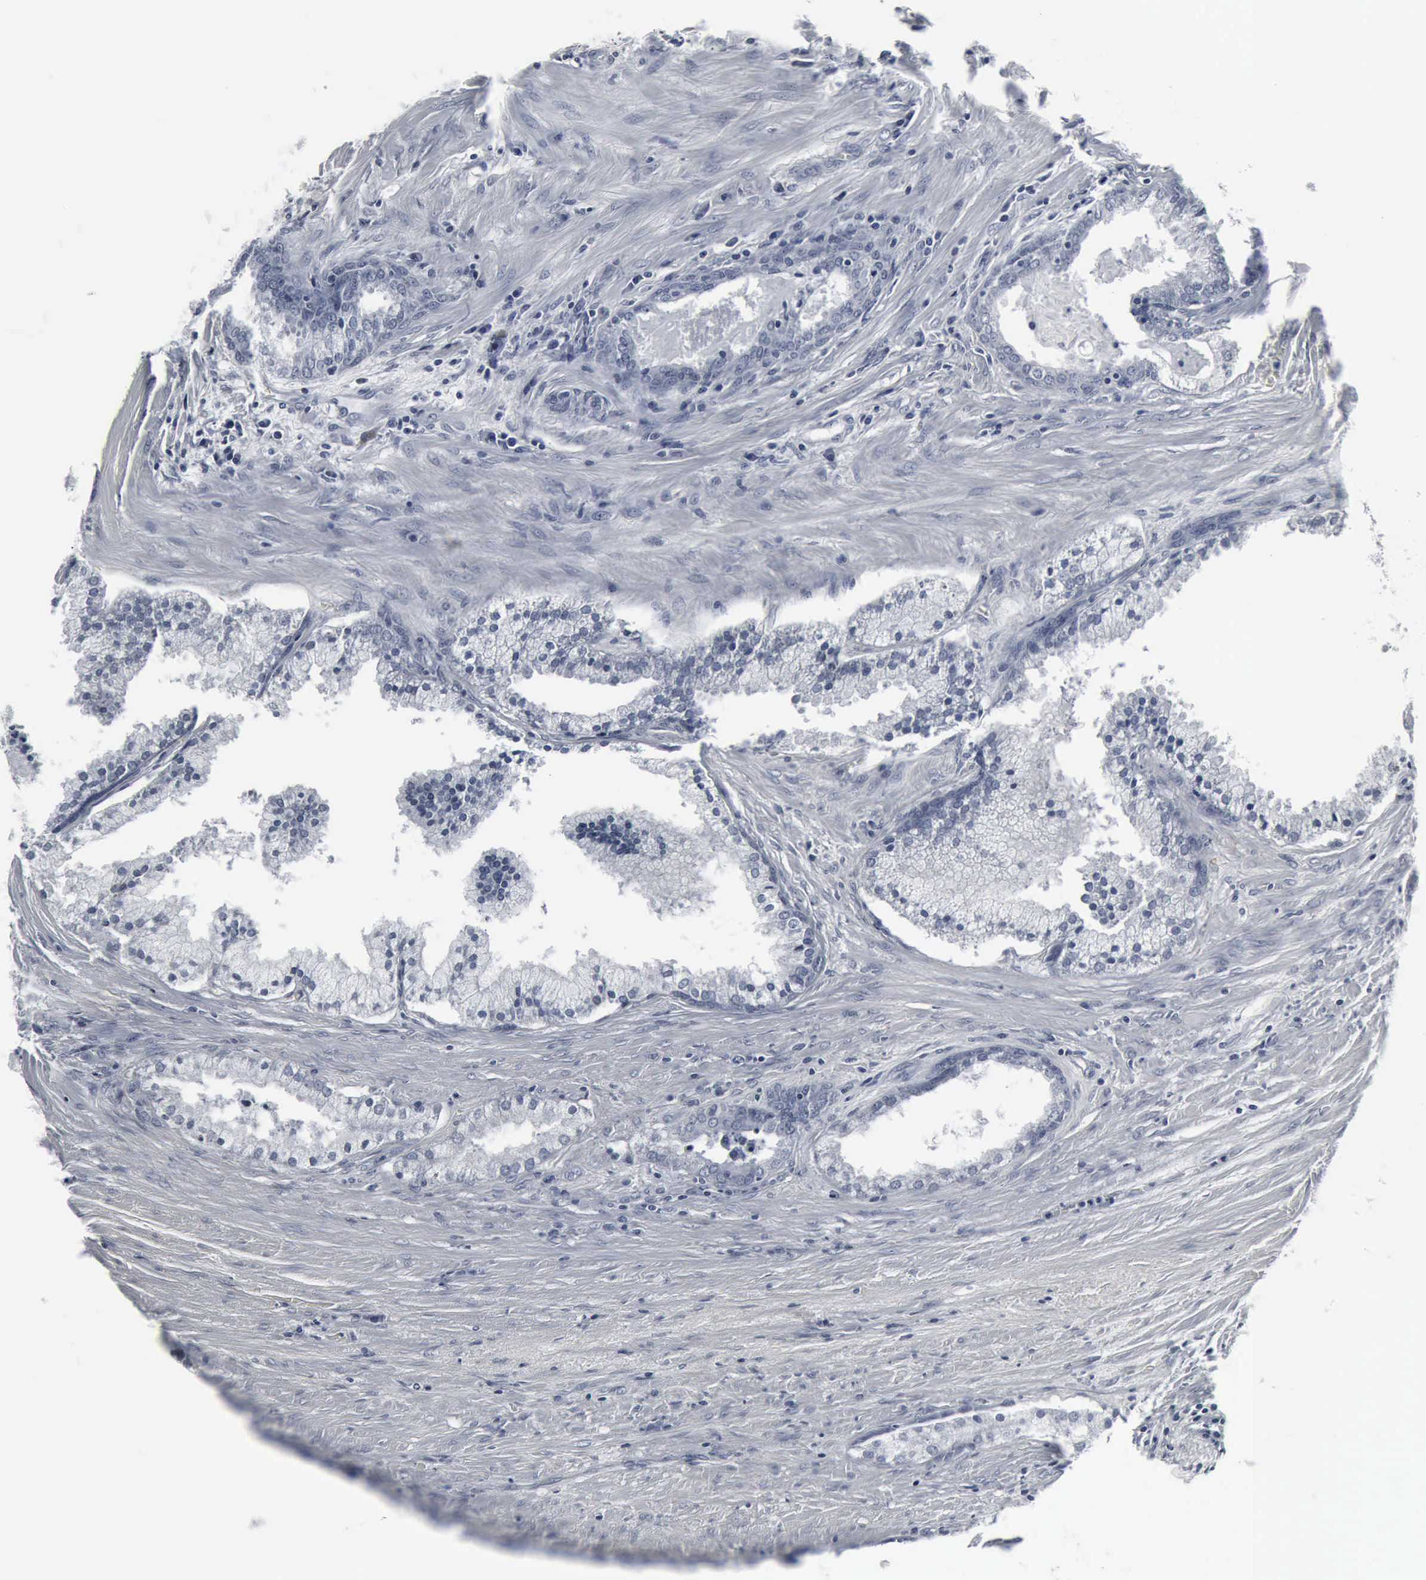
{"staining": {"intensity": "negative", "quantity": "none", "location": "none"}, "tissue": "prostate cancer", "cell_type": "Tumor cells", "image_type": "cancer", "snomed": [{"axis": "morphology", "description": "Adenocarcinoma, Medium grade"}, {"axis": "topography", "description": "Prostate"}], "caption": "This micrograph is of prostate medium-grade adenocarcinoma stained with immunohistochemistry to label a protein in brown with the nuclei are counter-stained blue. There is no staining in tumor cells.", "gene": "SNAP25", "patient": {"sex": "male", "age": 70}}